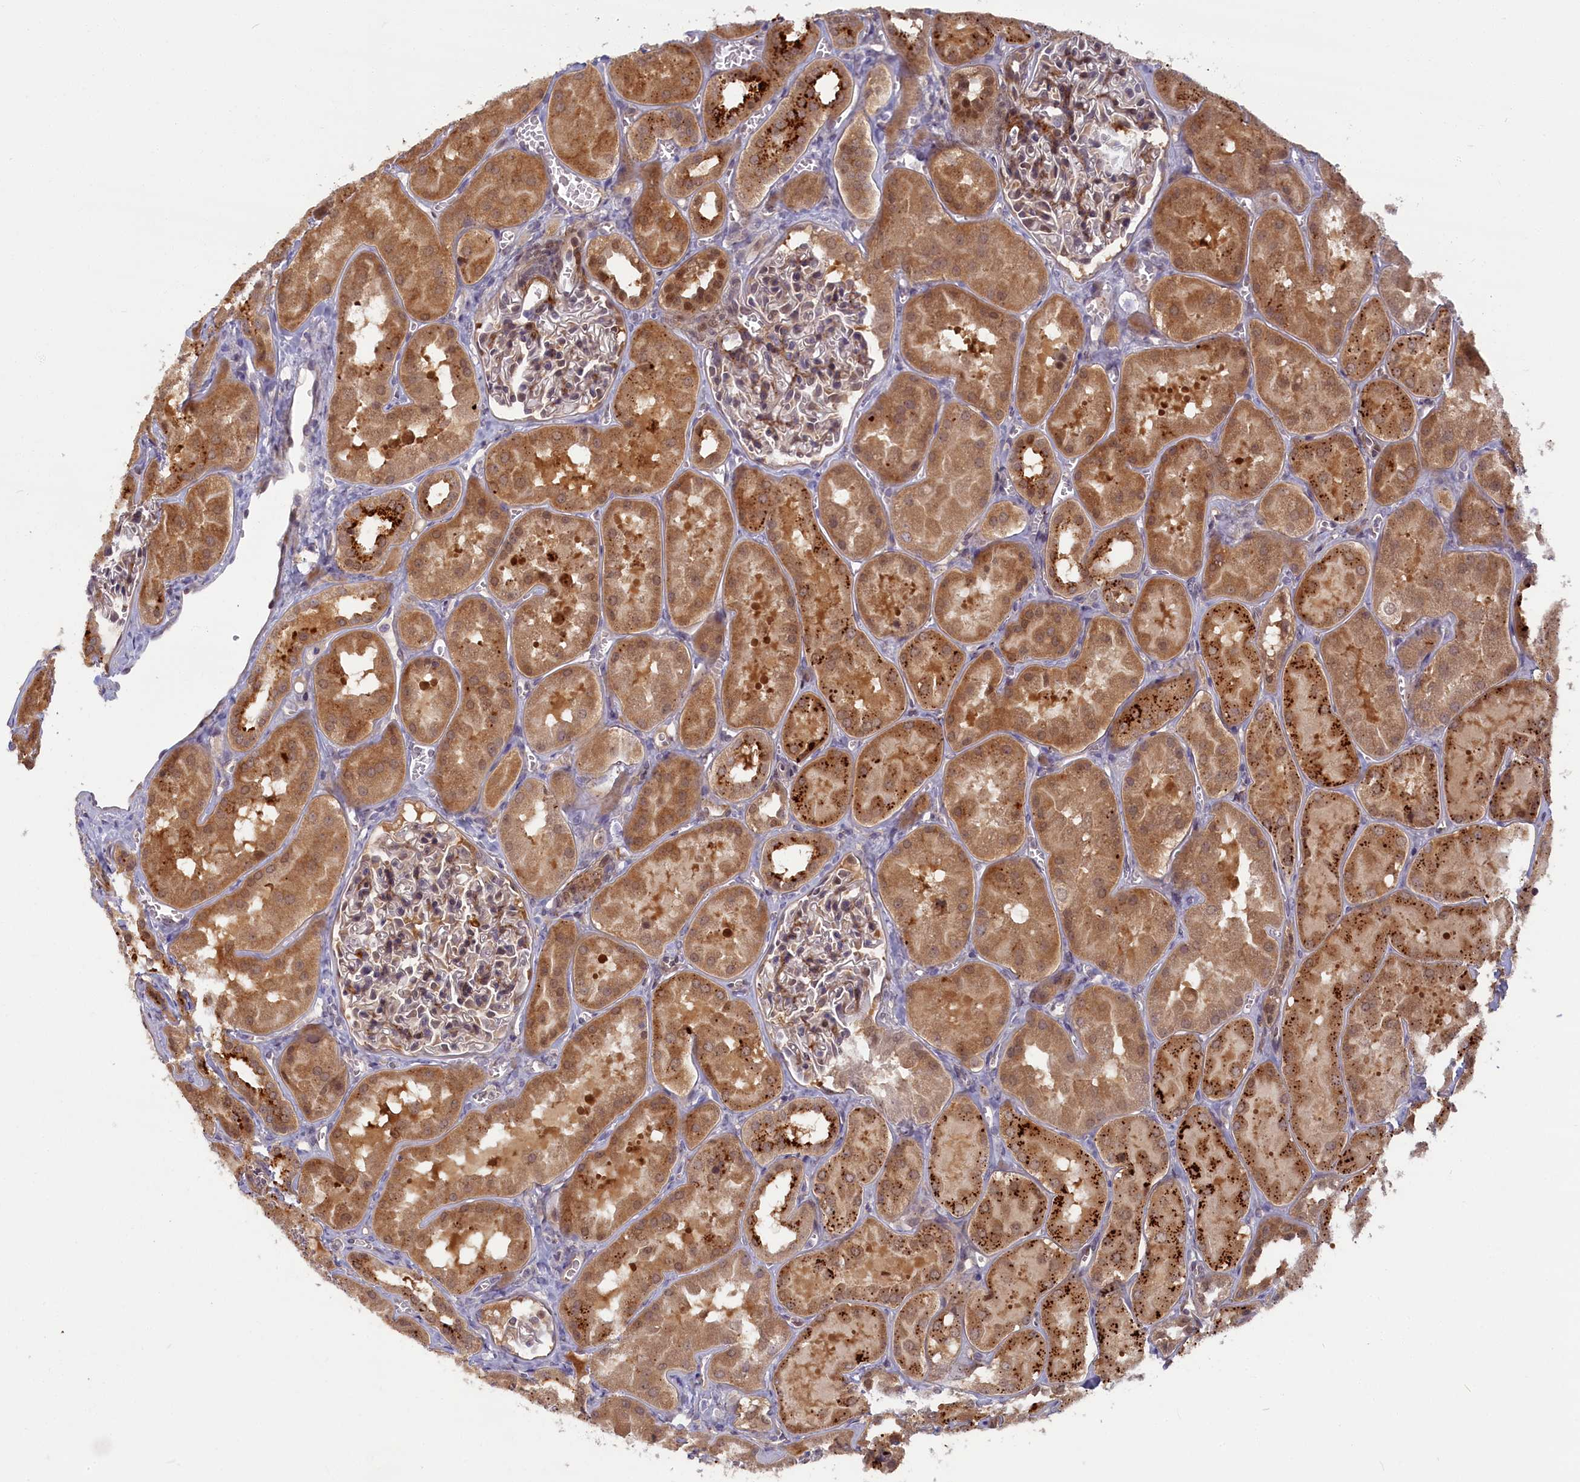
{"staining": {"intensity": "moderate", "quantity": "<25%", "location": "cytoplasmic/membranous"}, "tissue": "kidney", "cell_type": "Cells in glomeruli", "image_type": "normal", "snomed": [{"axis": "morphology", "description": "Normal tissue, NOS"}, {"axis": "topography", "description": "Kidney"}, {"axis": "topography", "description": "Urinary bladder"}], "caption": "Protein staining of benign kidney shows moderate cytoplasmic/membranous staining in approximately <25% of cells in glomeruli. Nuclei are stained in blue.", "gene": "FCSK", "patient": {"sex": "male", "age": 16}}